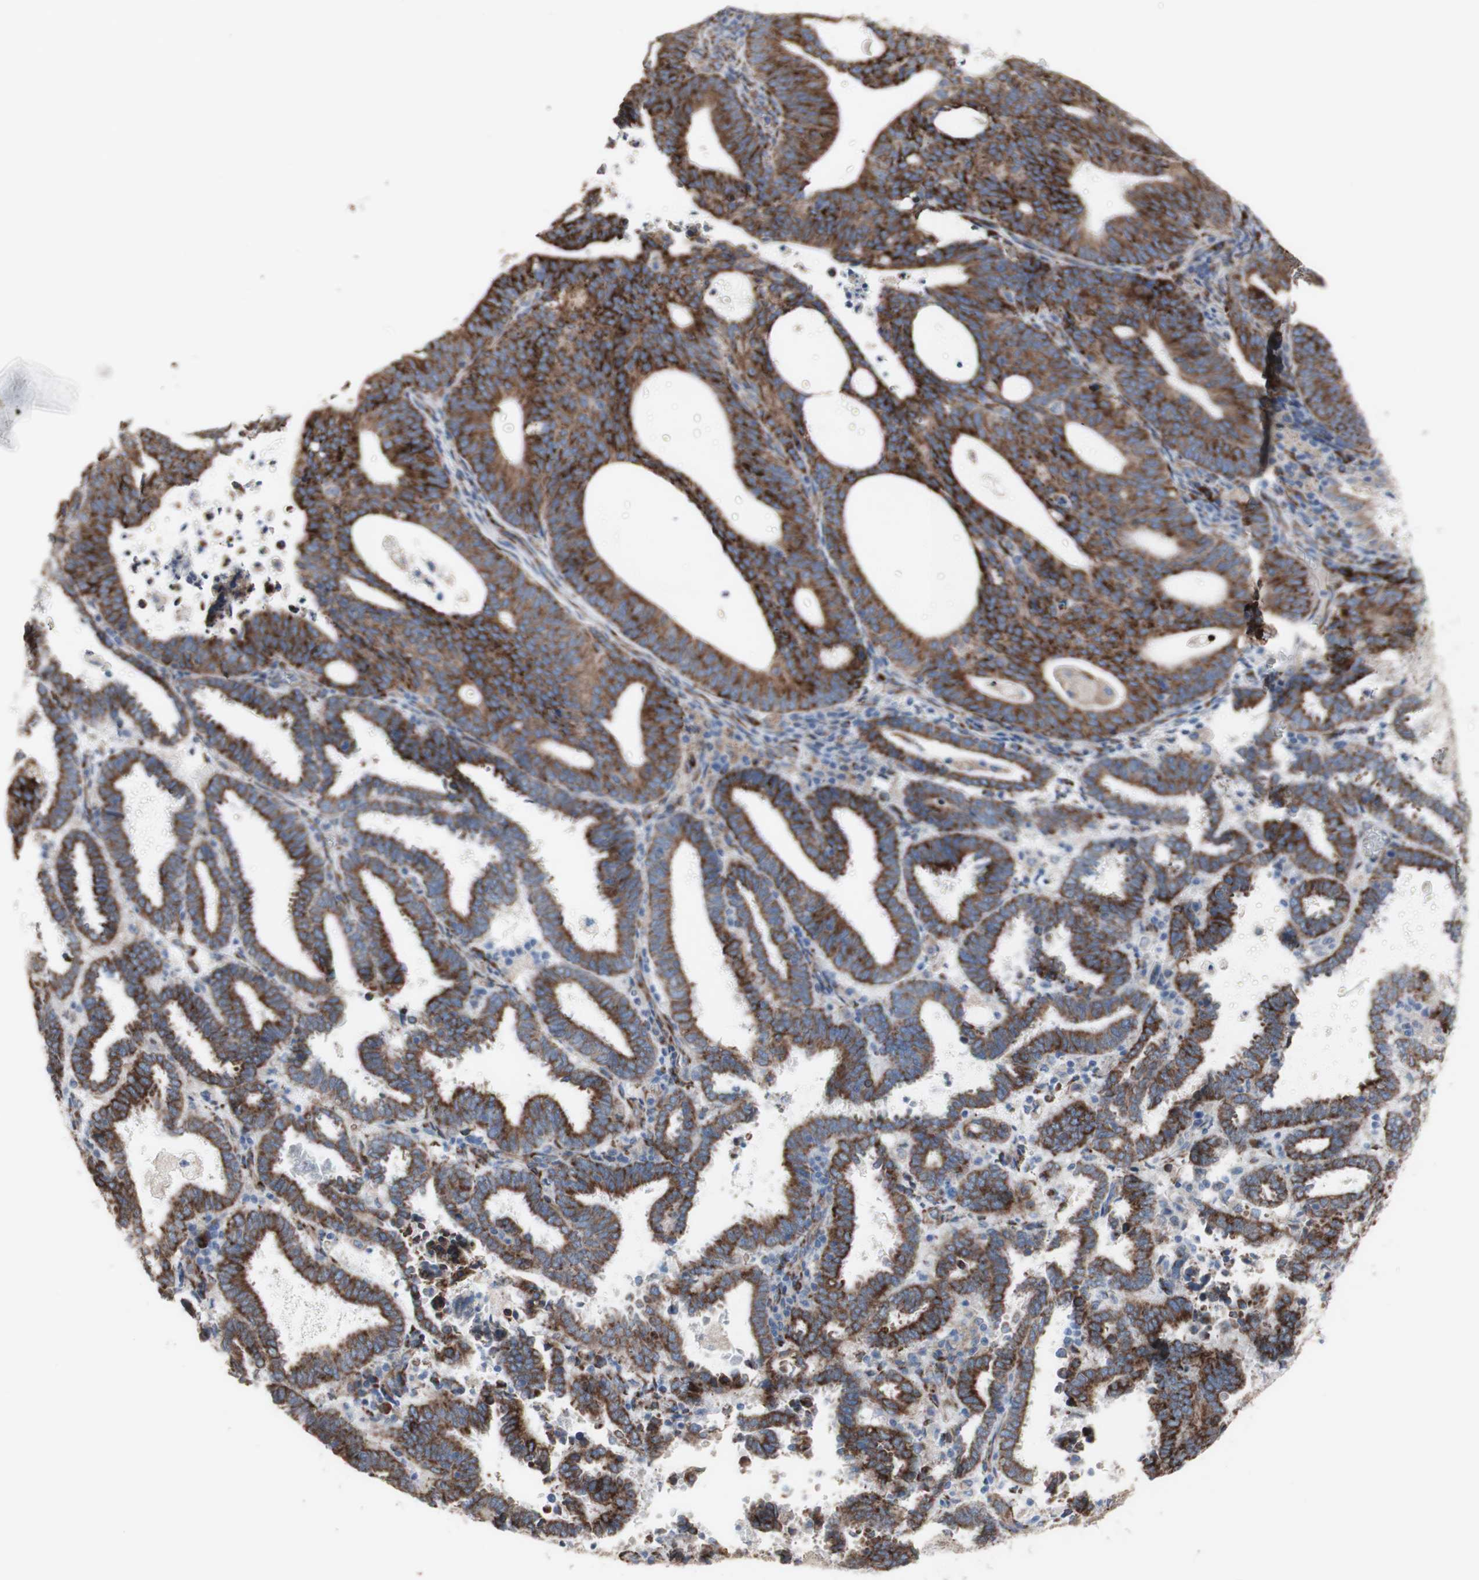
{"staining": {"intensity": "strong", "quantity": ">75%", "location": "cytoplasmic/membranous"}, "tissue": "endometrial cancer", "cell_type": "Tumor cells", "image_type": "cancer", "snomed": [{"axis": "morphology", "description": "Adenocarcinoma, NOS"}, {"axis": "topography", "description": "Uterus"}], "caption": "Endometrial cancer stained with a brown dye displays strong cytoplasmic/membranous positive staining in about >75% of tumor cells.", "gene": "AGPAT5", "patient": {"sex": "female", "age": 83}}